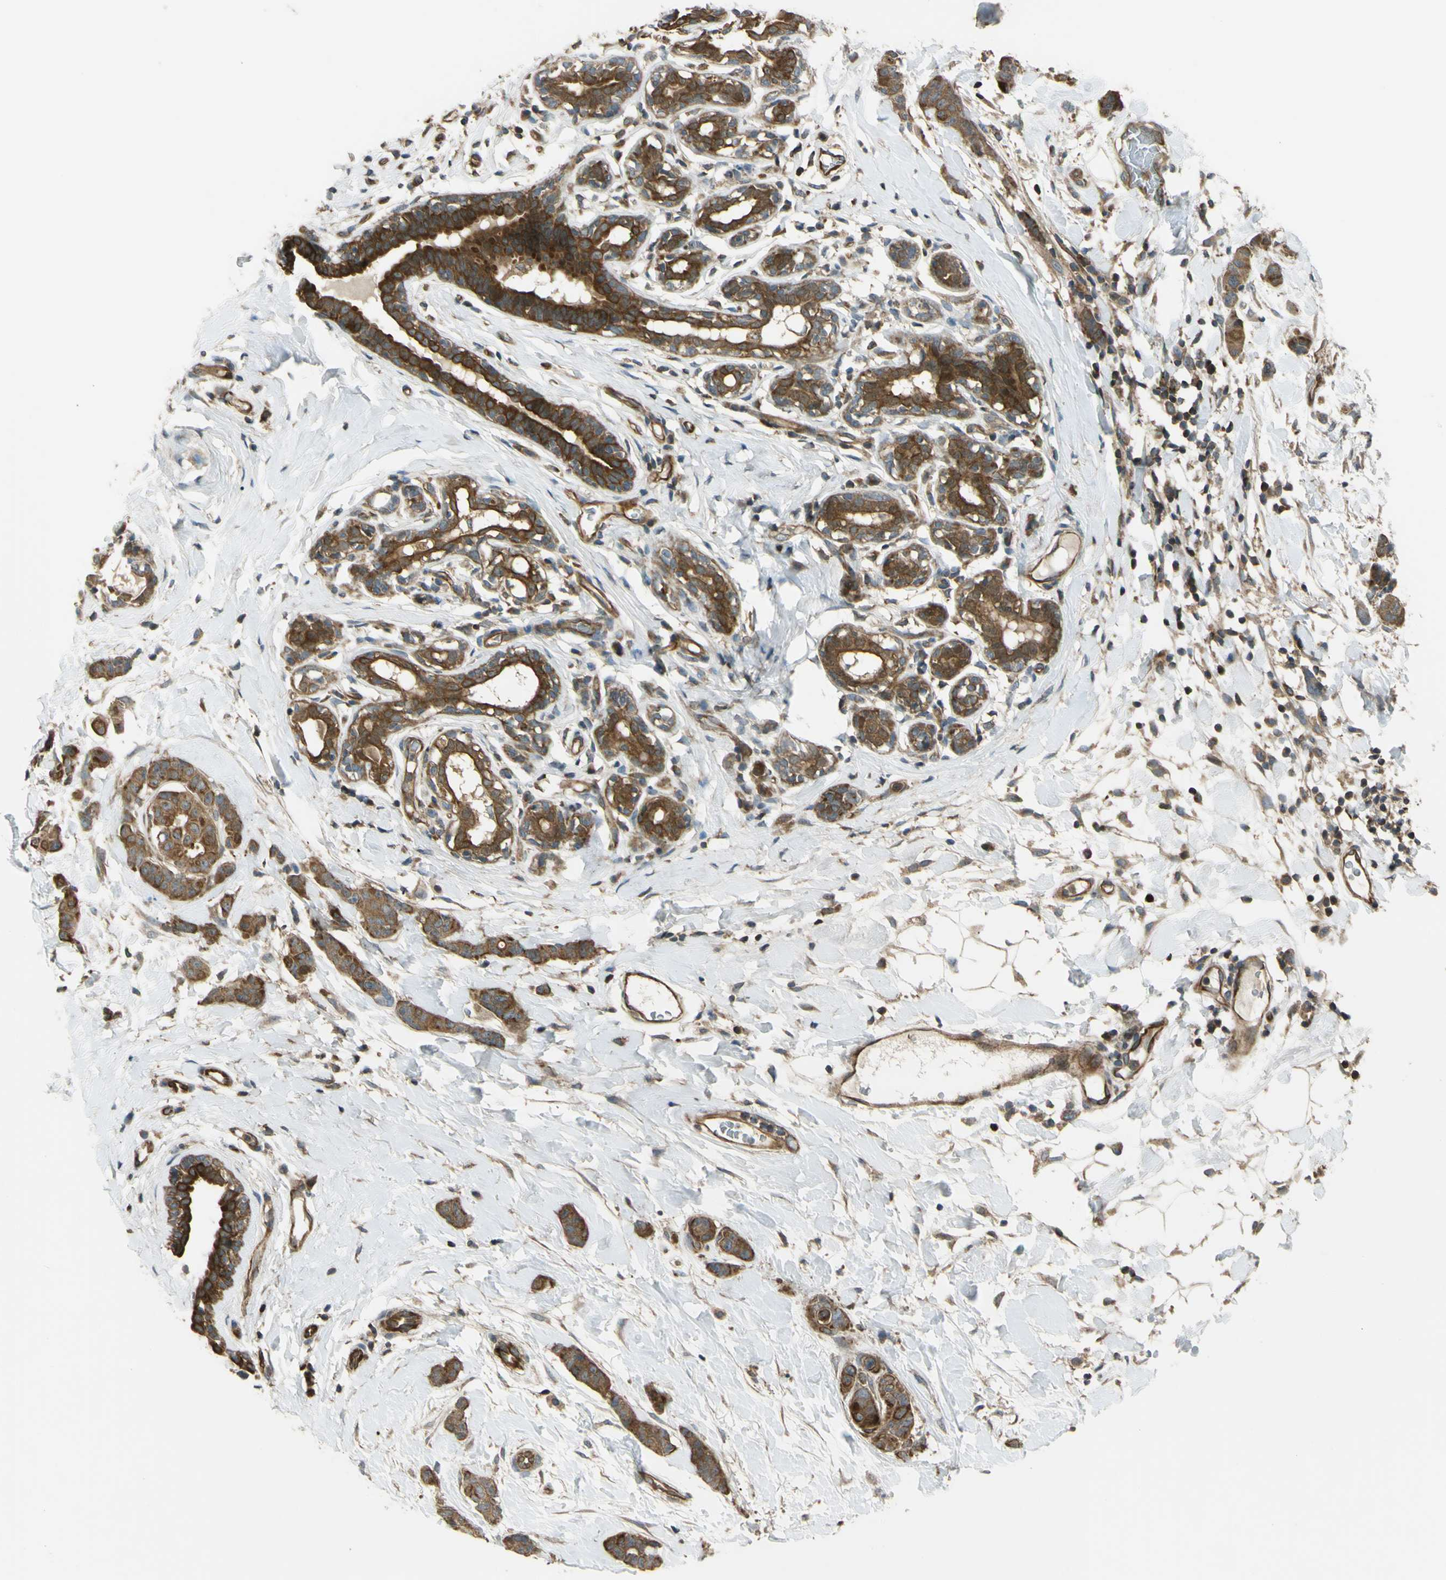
{"staining": {"intensity": "moderate", "quantity": ">75%", "location": "cytoplasmic/membranous"}, "tissue": "breast cancer", "cell_type": "Tumor cells", "image_type": "cancer", "snomed": [{"axis": "morphology", "description": "Normal tissue, NOS"}, {"axis": "morphology", "description": "Duct carcinoma"}, {"axis": "topography", "description": "Breast"}], "caption": "Immunohistochemical staining of breast cancer reveals medium levels of moderate cytoplasmic/membranous staining in approximately >75% of tumor cells. The protein is stained brown, and the nuclei are stained in blue (DAB IHC with brightfield microscopy, high magnification).", "gene": "FLII", "patient": {"sex": "female", "age": 40}}